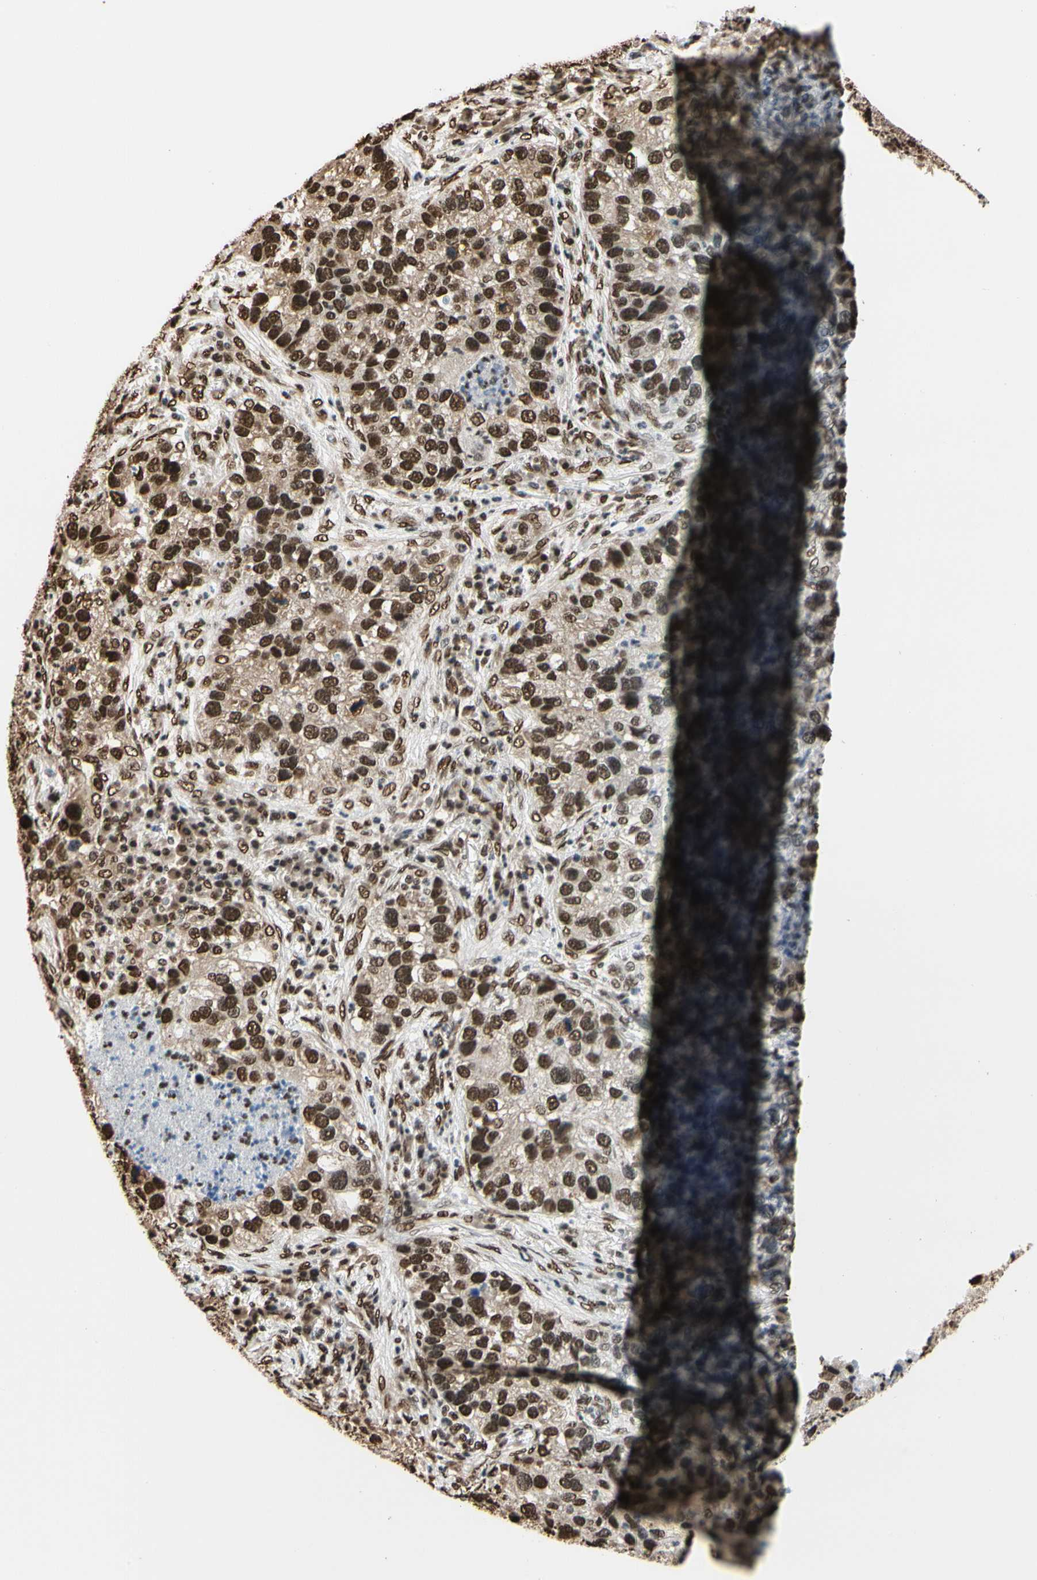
{"staining": {"intensity": "strong", "quantity": ">75%", "location": "nuclear"}, "tissue": "lung cancer", "cell_type": "Tumor cells", "image_type": "cancer", "snomed": [{"axis": "morphology", "description": "Normal tissue, NOS"}, {"axis": "morphology", "description": "Adenocarcinoma, NOS"}, {"axis": "topography", "description": "Bronchus"}, {"axis": "topography", "description": "Lung"}], "caption": "Lung cancer (adenocarcinoma) was stained to show a protein in brown. There is high levels of strong nuclear expression in approximately >75% of tumor cells.", "gene": "HNRNPK", "patient": {"sex": "male", "age": 54}}